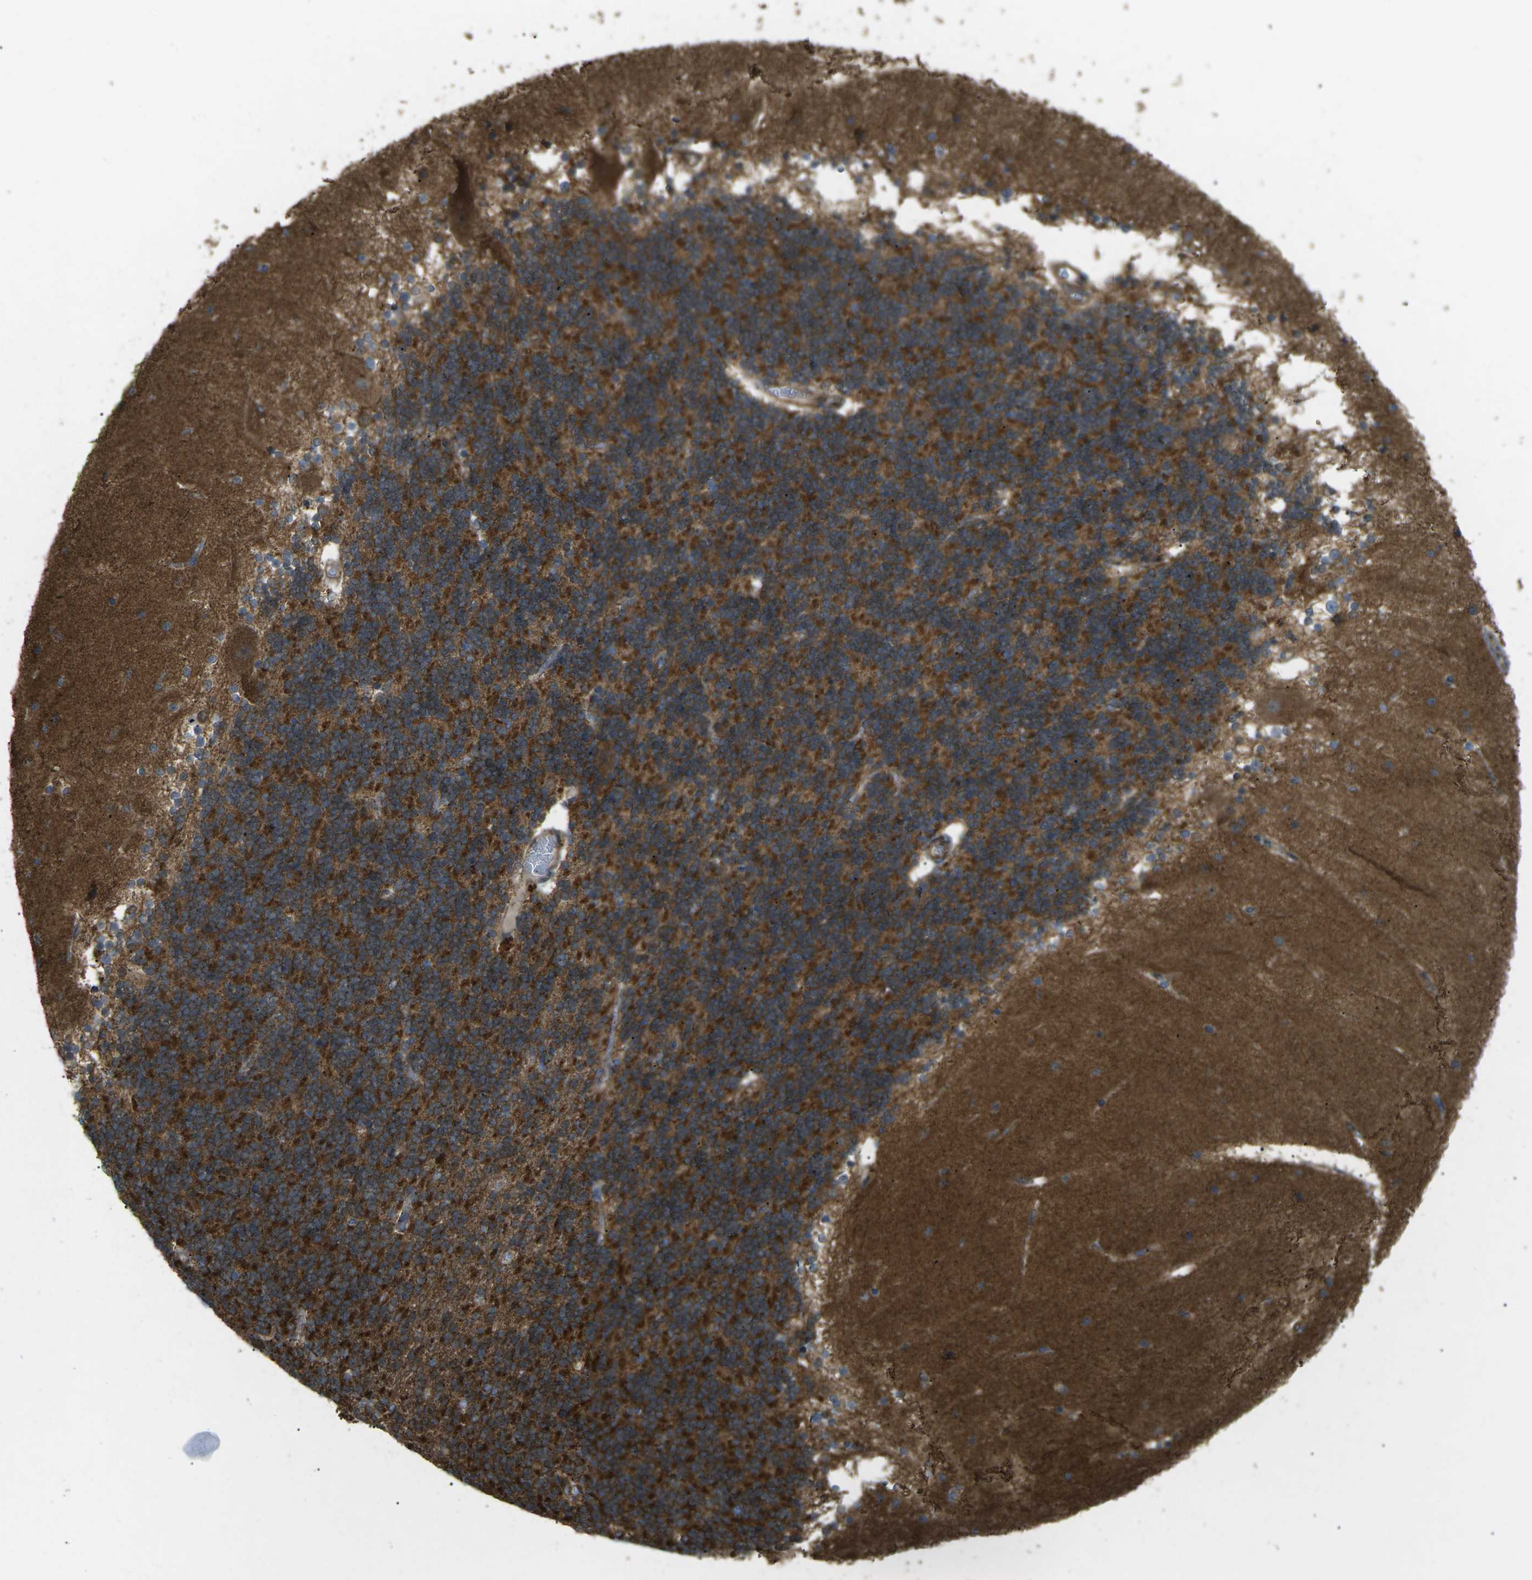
{"staining": {"intensity": "strong", "quantity": ">75%", "location": "cytoplasmic/membranous"}, "tissue": "cerebellum", "cell_type": "Cells in granular layer", "image_type": "normal", "snomed": [{"axis": "morphology", "description": "Normal tissue, NOS"}, {"axis": "topography", "description": "Cerebellum"}], "caption": "A high amount of strong cytoplasmic/membranous positivity is appreciated in about >75% of cells in granular layer in unremarkable cerebellum.", "gene": "CHMP3", "patient": {"sex": "female", "age": 54}}